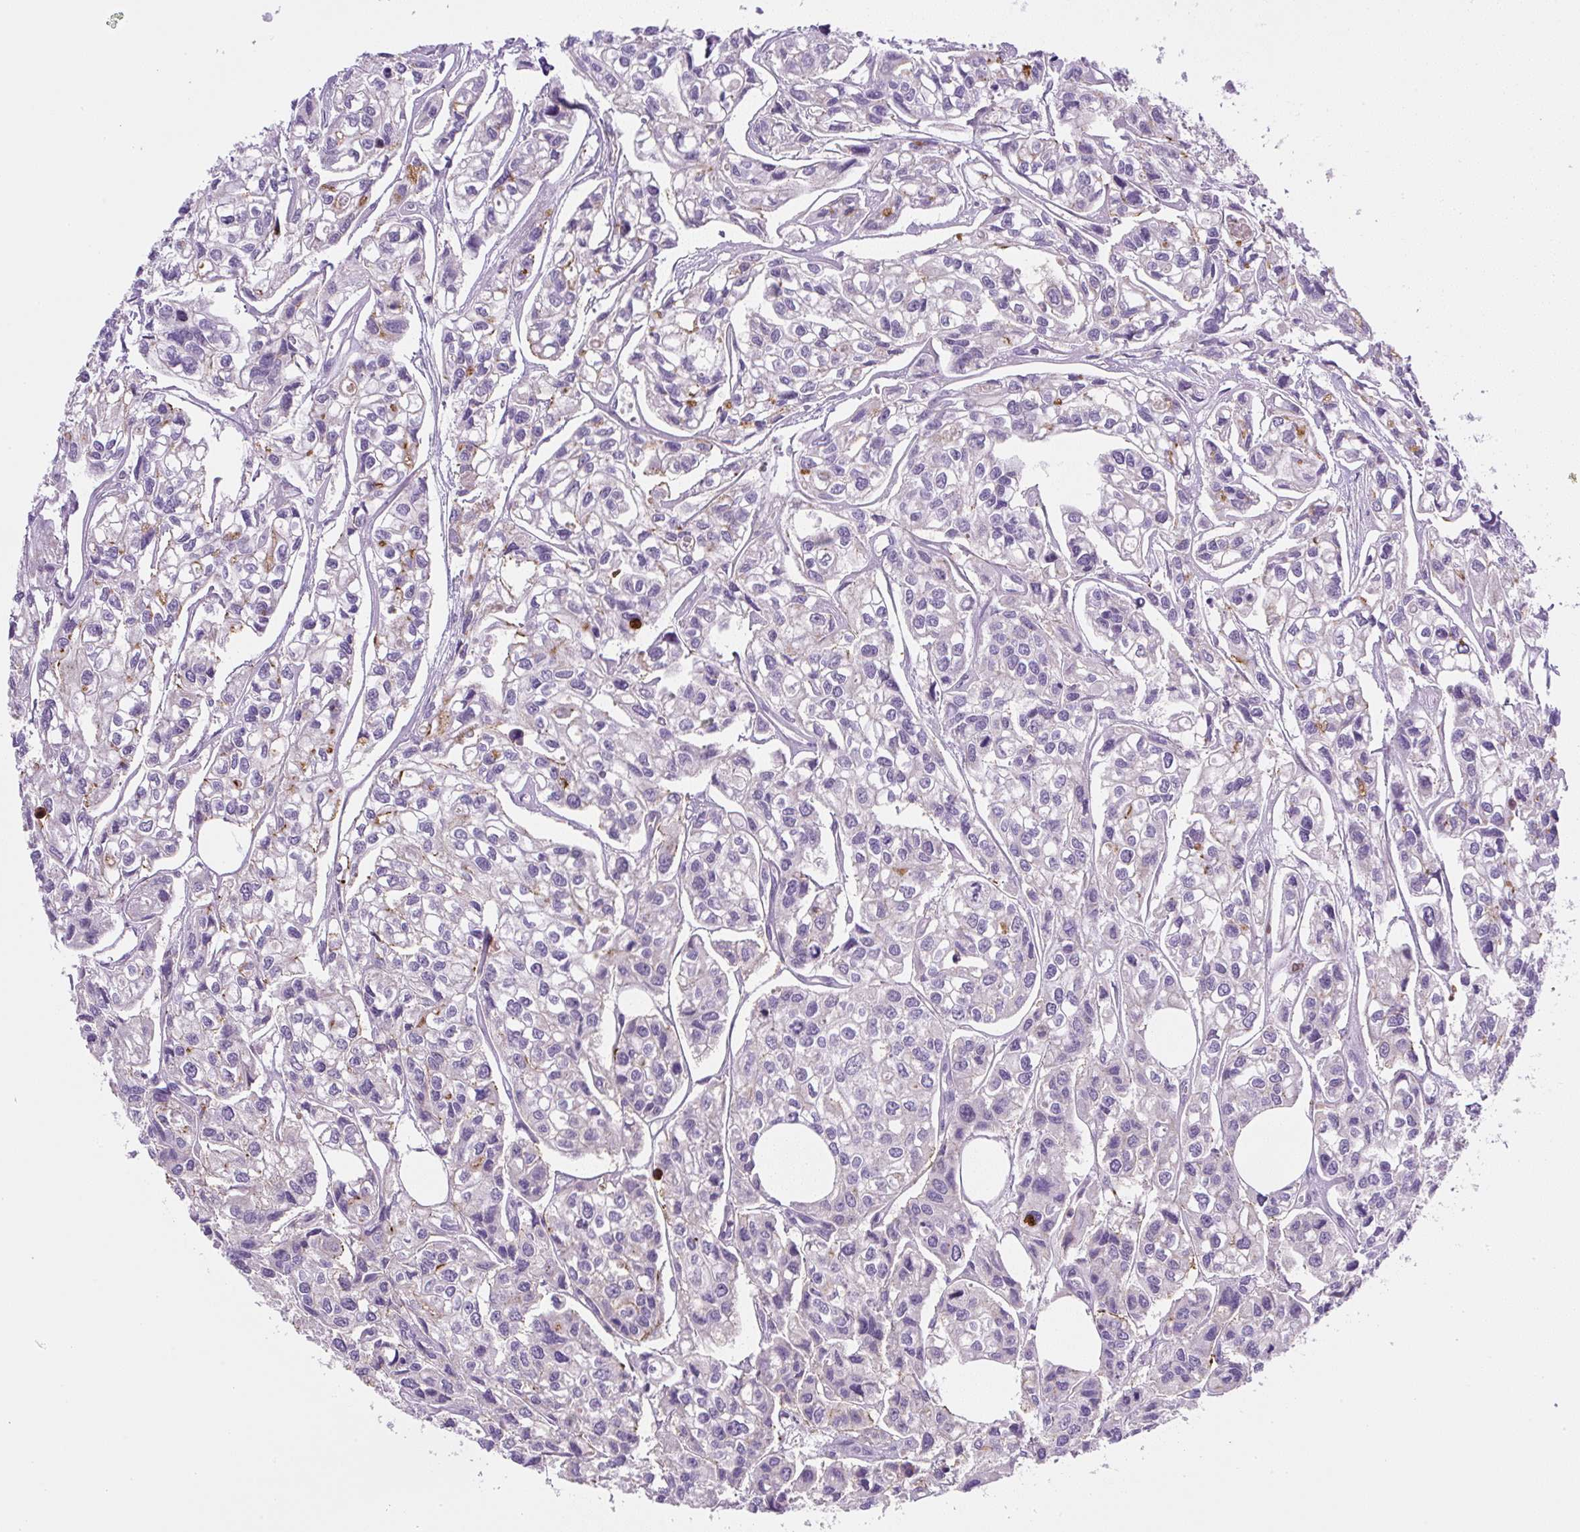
{"staining": {"intensity": "negative", "quantity": "none", "location": "none"}, "tissue": "urothelial cancer", "cell_type": "Tumor cells", "image_type": "cancer", "snomed": [{"axis": "morphology", "description": "Urothelial carcinoma, High grade"}, {"axis": "topography", "description": "Urinary bladder"}], "caption": "The immunohistochemistry (IHC) histopathology image has no significant staining in tumor cells of urothelial carcinoma (high-grade) tissue. Brightfield microscopy of IHC stained with DAB (brown) and hematoxylin (blue), captured at high magnification.", "gene": "PIP5KL1", "patient": {"sex": "male", "age": 67}}